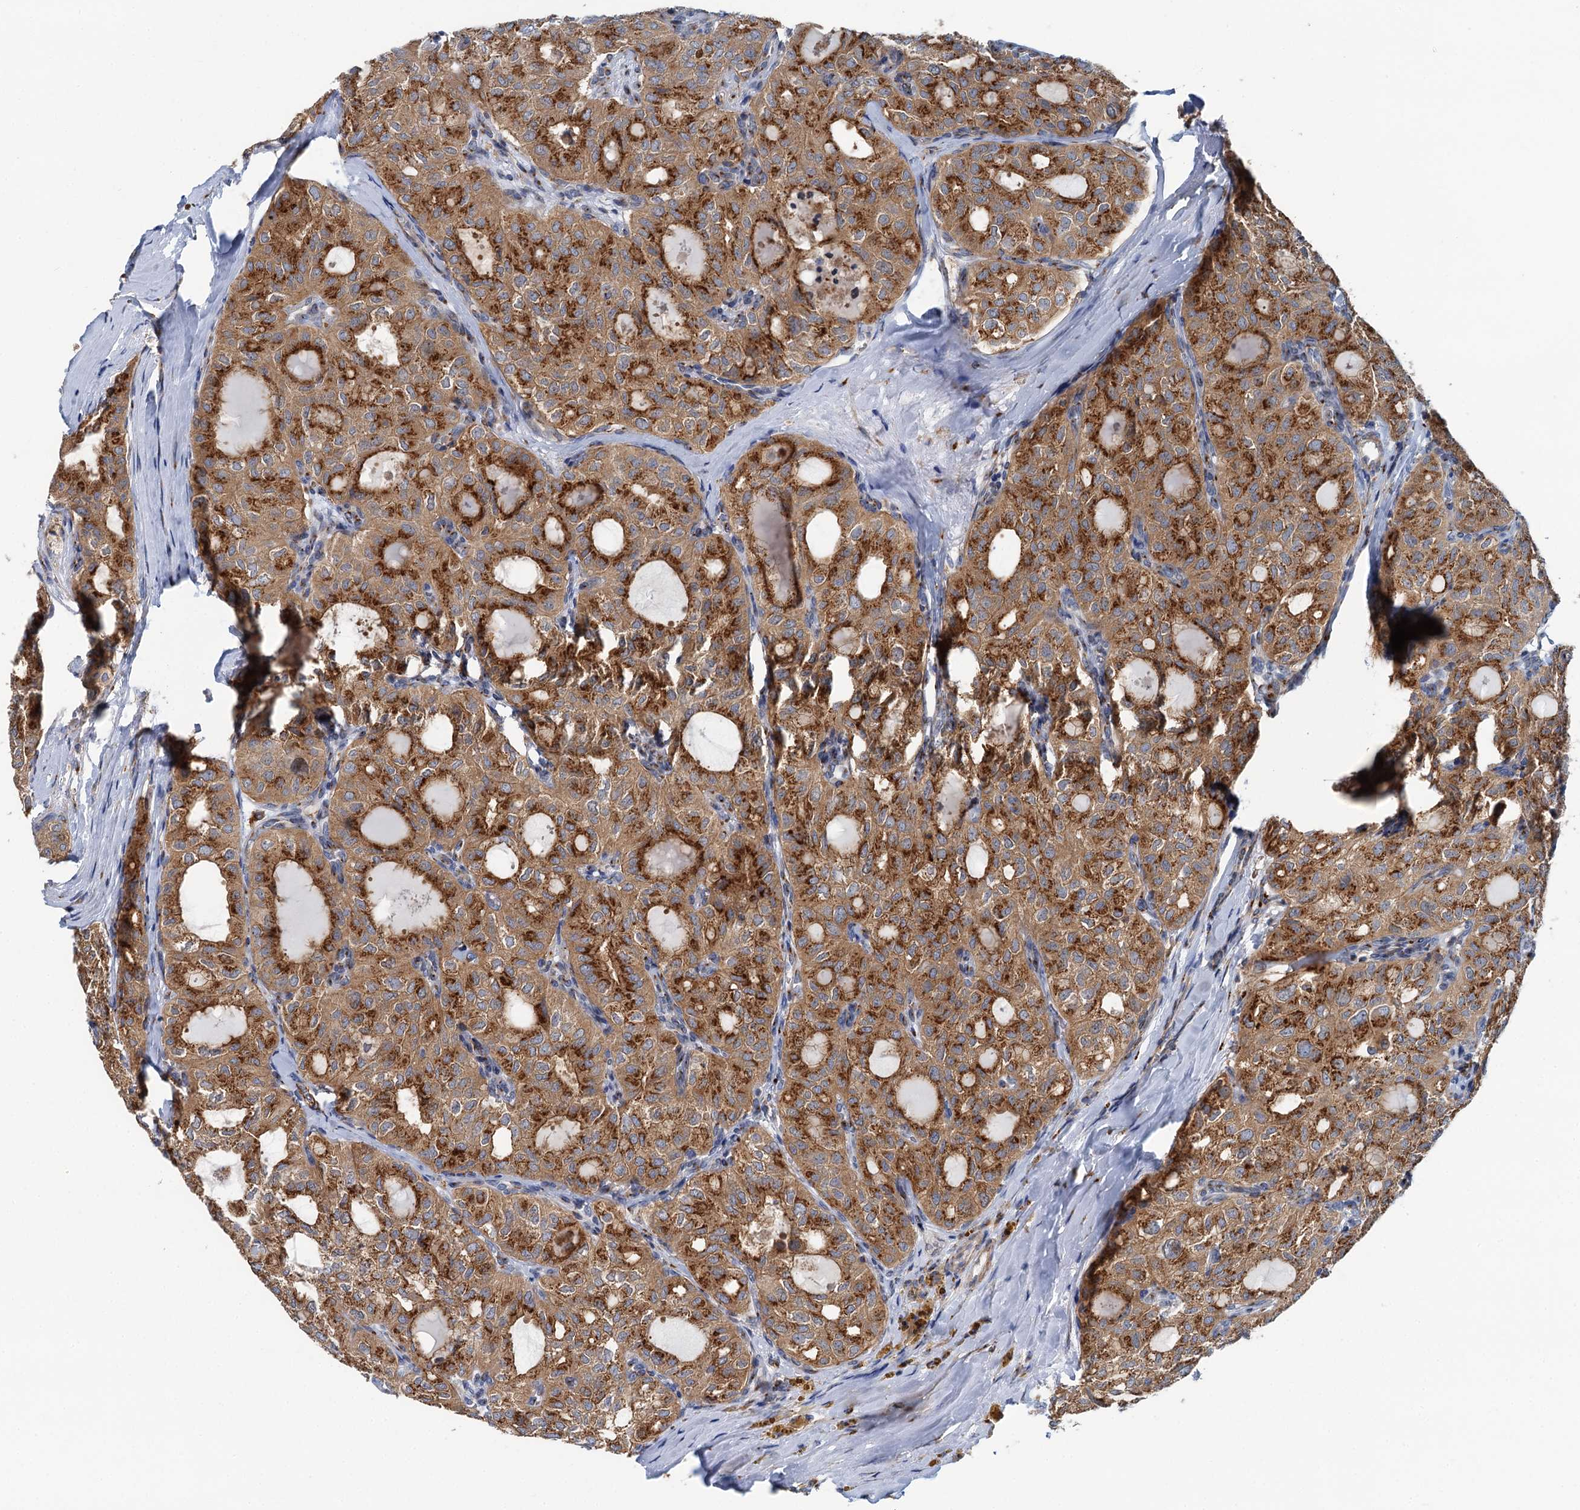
{"staining": {"intensity": "strong", "quantity": ">75%", "location": "cytoplasmic/membranous"}, "tissue": "thyroid cancer", "cell_type": "Tumor cells", "image_type": "cancer", "snomed": [{"axis": "morphology", "description": "Follicular adenoma carcinoma, NOS"}, {"axis": "topography", "description": "Thyroid gland"}], "caption": "This image shows immunohistochemistry staining of human thyroid follicular adenoma carcinoma, with high strong cytoplasmic/membranous positivity in approximately >75% of tumor cells.", "gene": "BET1L", "patient": {"sex": "male", "age": 75}}